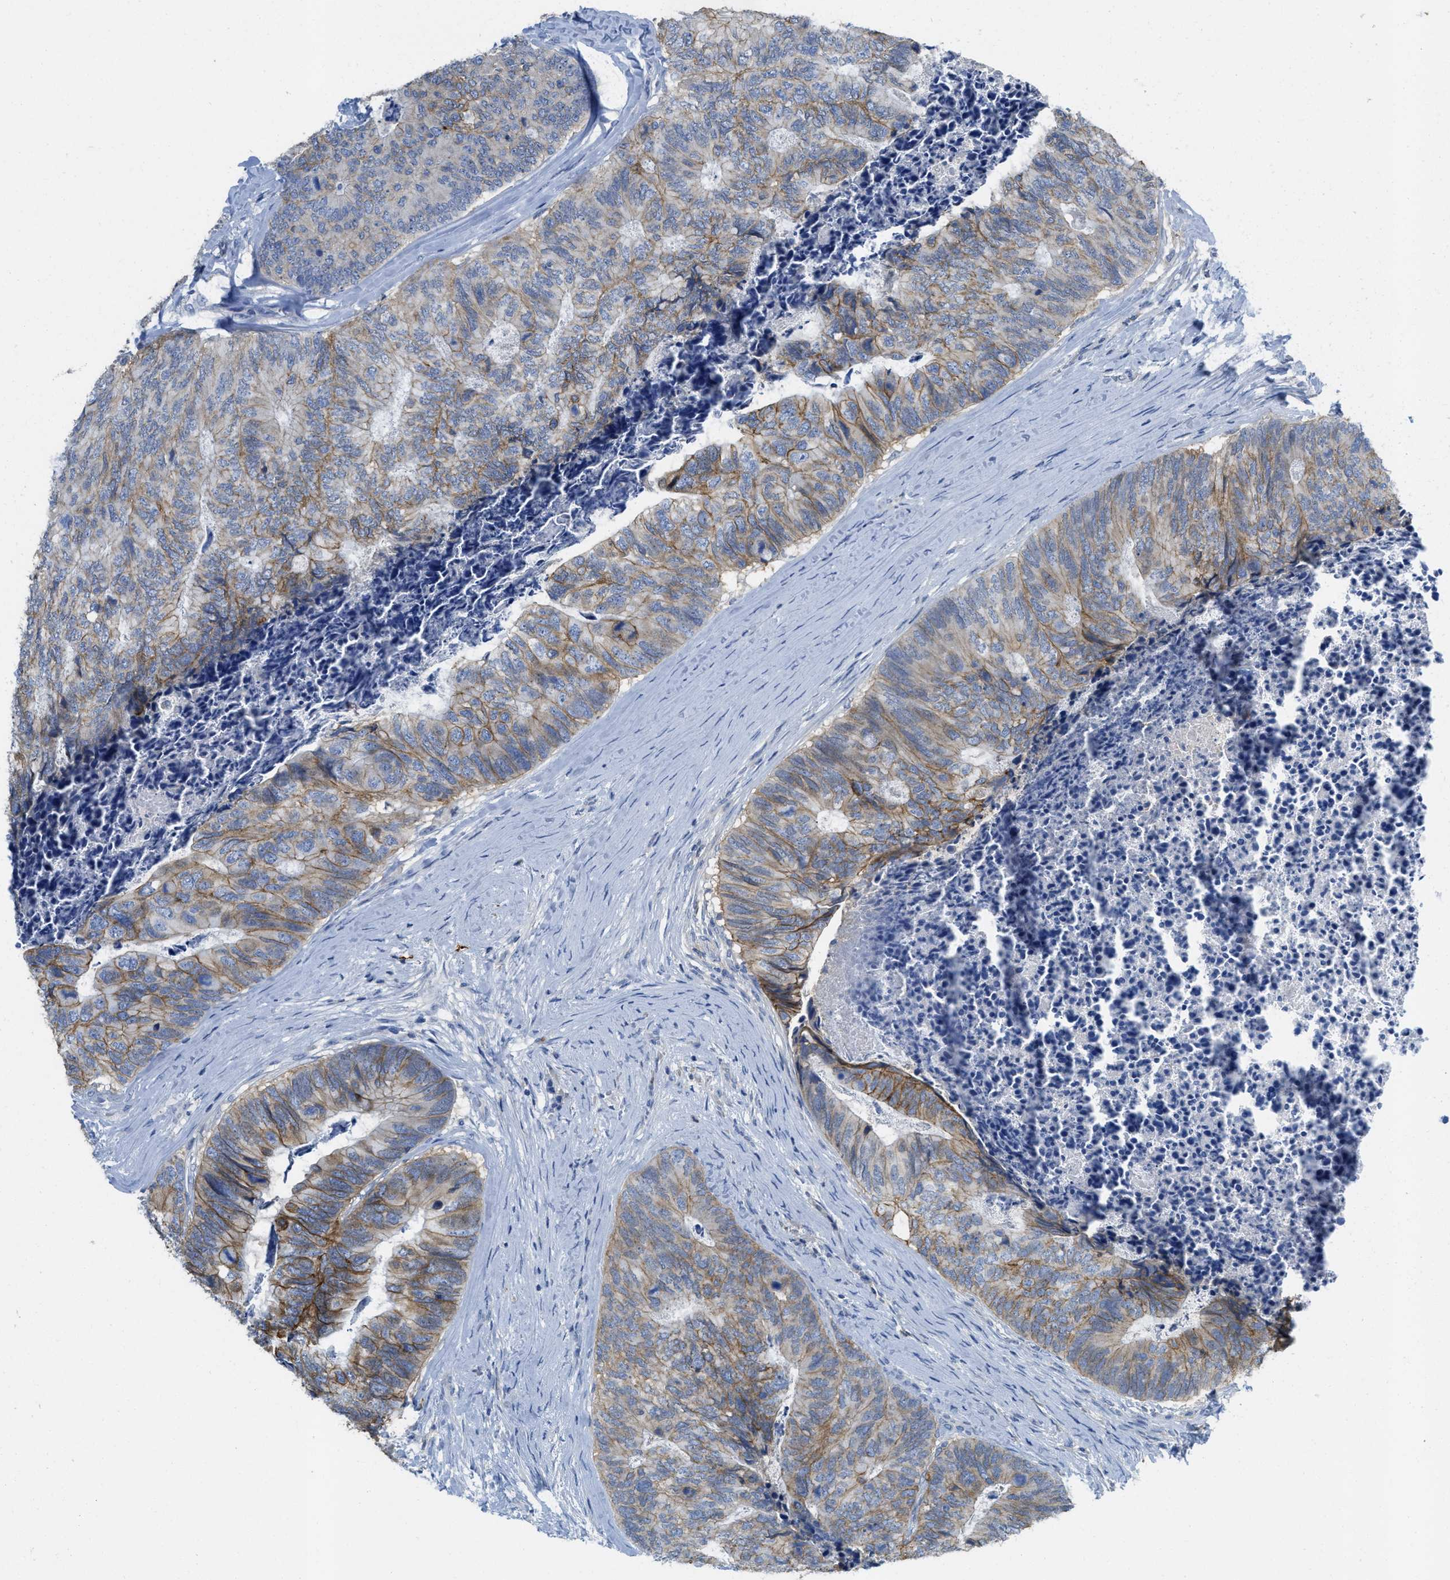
{"staining": {"intensity": "moderate", "quantity": ">75%", "location": "cytoplasmic/membranous"}, "tissue": "colorectal cancer", "cell_type": "Tumor cells", "image_type": "cancer", "snomed": [{"axis": "morphology", "description": "Adenocarcinoma, NOS"}, {"axis": "topography", "description": "Colon"}], "caption": "Colorectal cancer (adenocarcinoma) tissue demonstrates moderate cytoplasmic/membranous staining in about >75% of tumor cells", "gene": "CNNM4", "patient": {"sex": "female", "age": 67}}